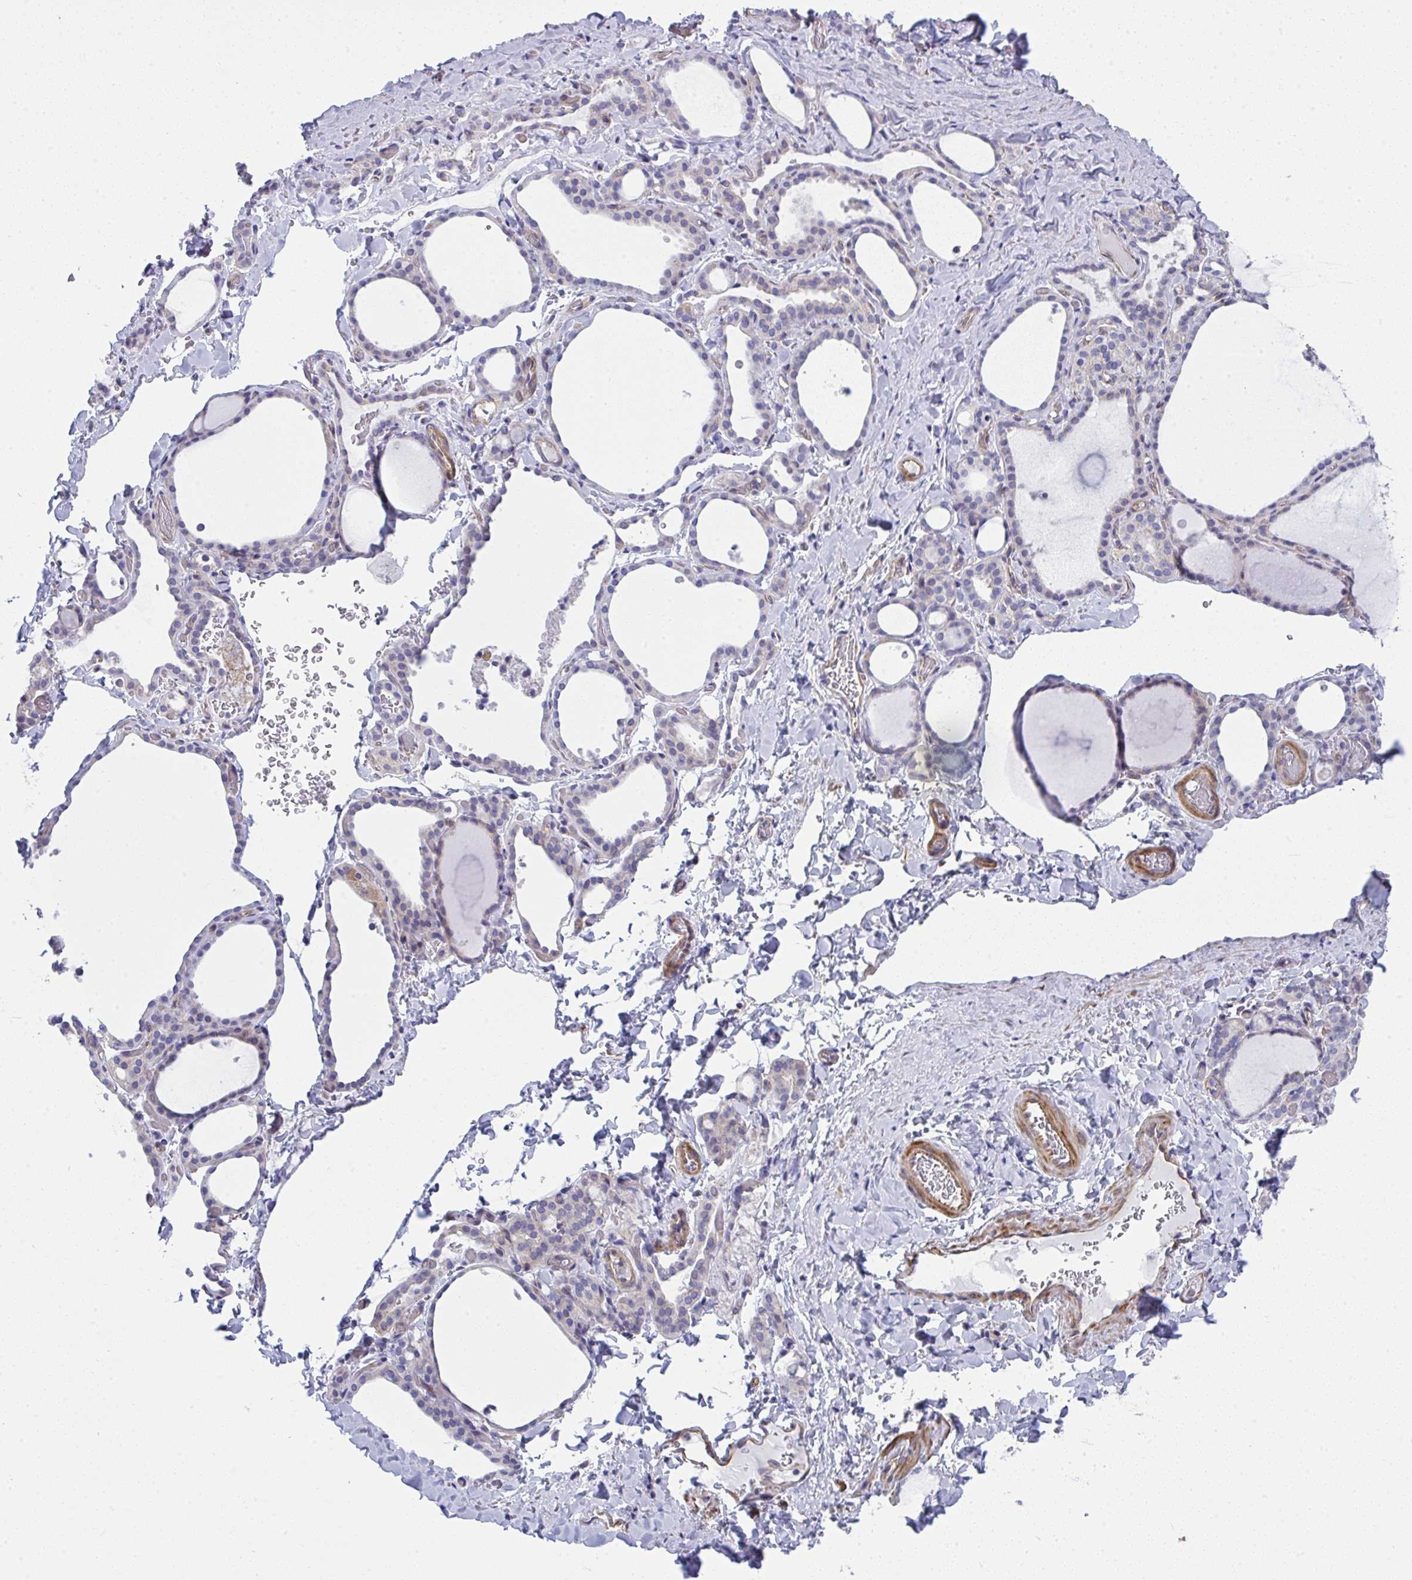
{"staining": {"intensity": "negative", "quantity": "none", "location": "none"}, "tissue": "thyroid gland", "cell_type": "Glandular cells", "image_type": "normal", "snomed": [{"axis": "morphology", "description": "Normal tissue, NOS"}, {"axis": "topography", "description": "Thyroid gland"}], "caption": "DAB immunohistochemical staining of normal human thyroid gland demonstrates no significant expression in glandular cells.", "gene": "MYL12A", "patient": {"sex": "female", "age": 22}}